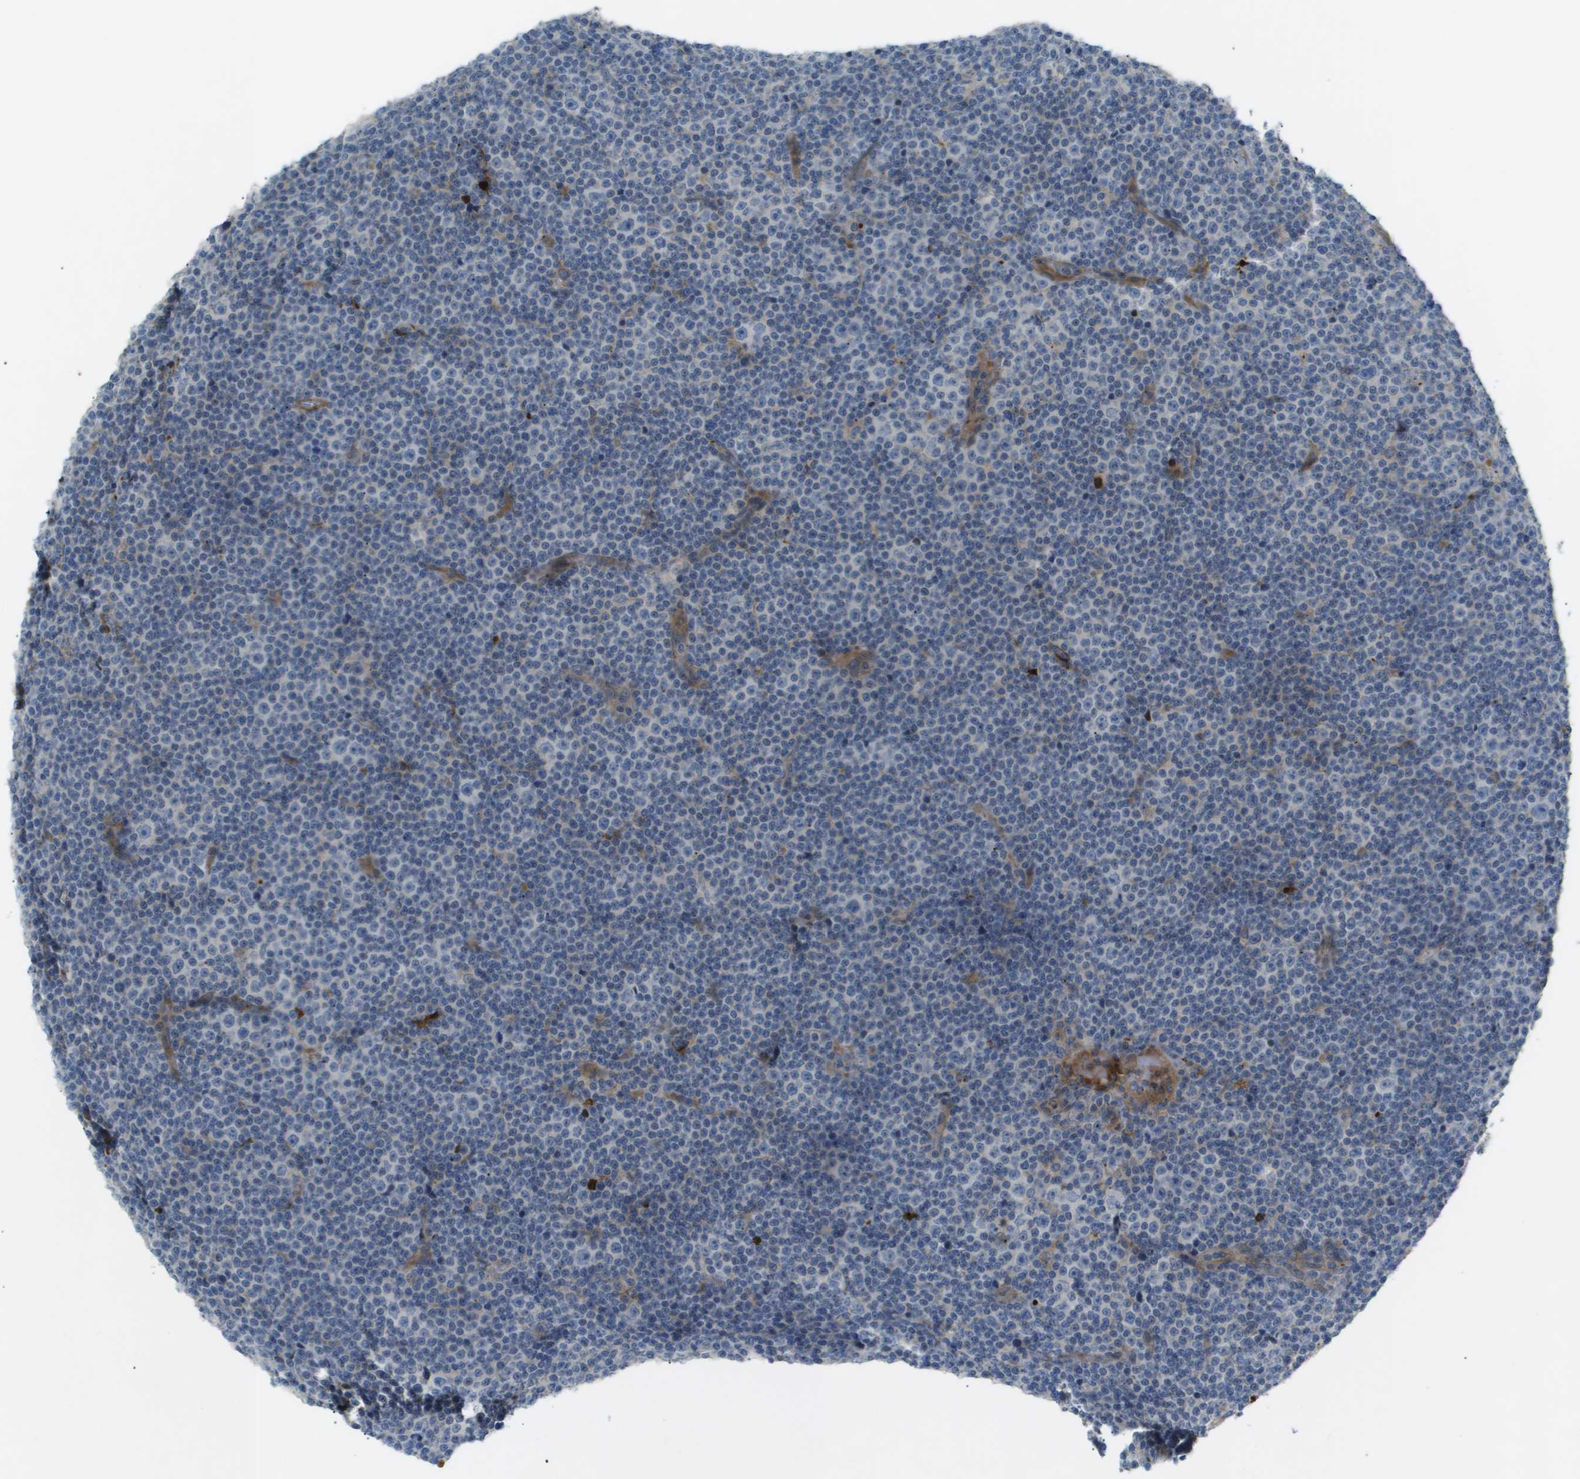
{"staining": {"intensity": "negative", "quantity": "none", "location": "none"}, "tissue": "lymphoma", "cell_type": "Tumor cells", "image_type": "cancer", "snomed": [{"axis": "morphology", "description": "Malignant lymphoma, non-Hodgkin's type, Low grade"}, {"axis": "topography", "description": "Lymph node"}], "caption": "Immunohistochemical staining of human low-grade malignant lymphoma, non-Hodgkin's type demonstrates no significant positivity in tumor cells.", "gene": "VTN", "patient": {"sex": "female", "age": 67}}